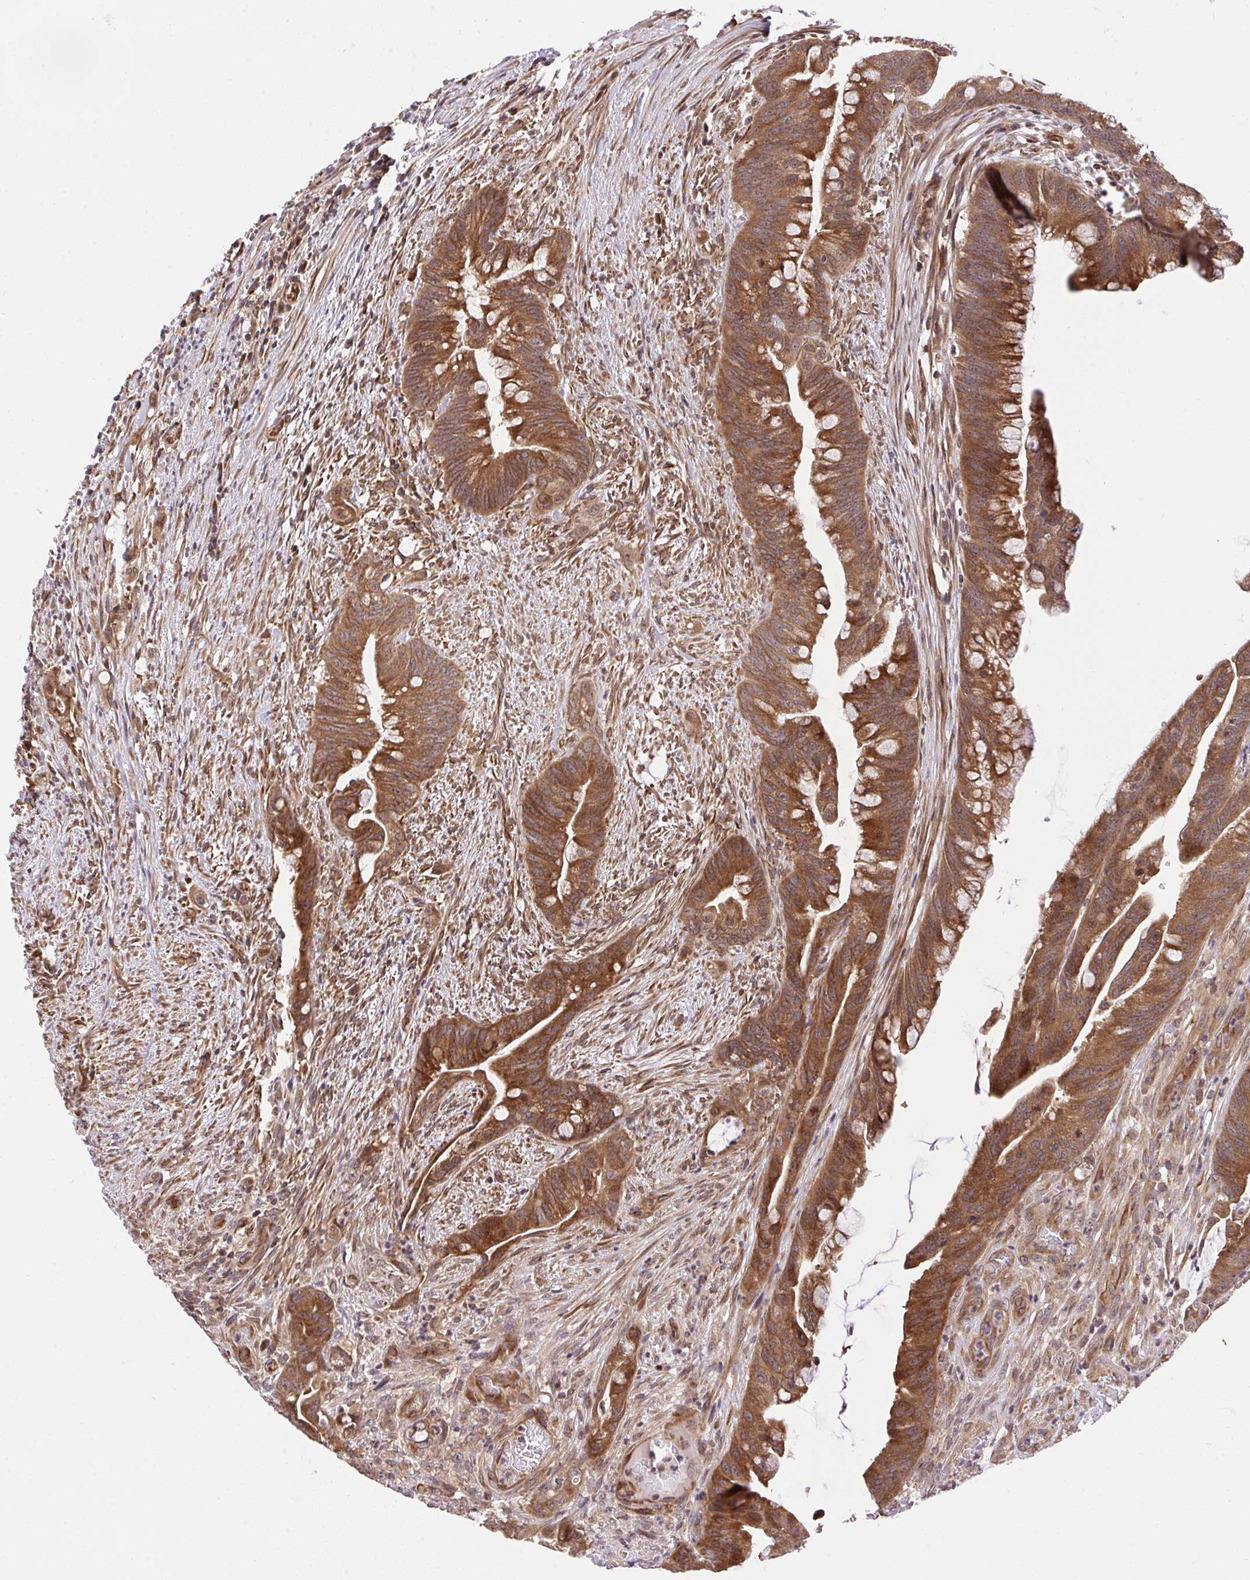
{"staining": {"intensity": "strong", "quantity": ">75%", "location": "cytoplasmic/membranous"}, "tissue": "colorectal cancer", "cell_type": "Tumor cells", "image_type": "cancer", "snomed": [{"axis": "morphology", "description": "Adenocarcinoma, NOS"}, {"axis": "topography", "description": "Colon"}], "caption": "Colorectal adenocarcinoma stained for a protein displays strong cytoplasmic/membranous positivity in tumor cells. Immunohistochemistry stains the protein in brown and the nuclei are stained blue.", "gene": "ERI1", "patient": {"sex": "male", "age": 62}}